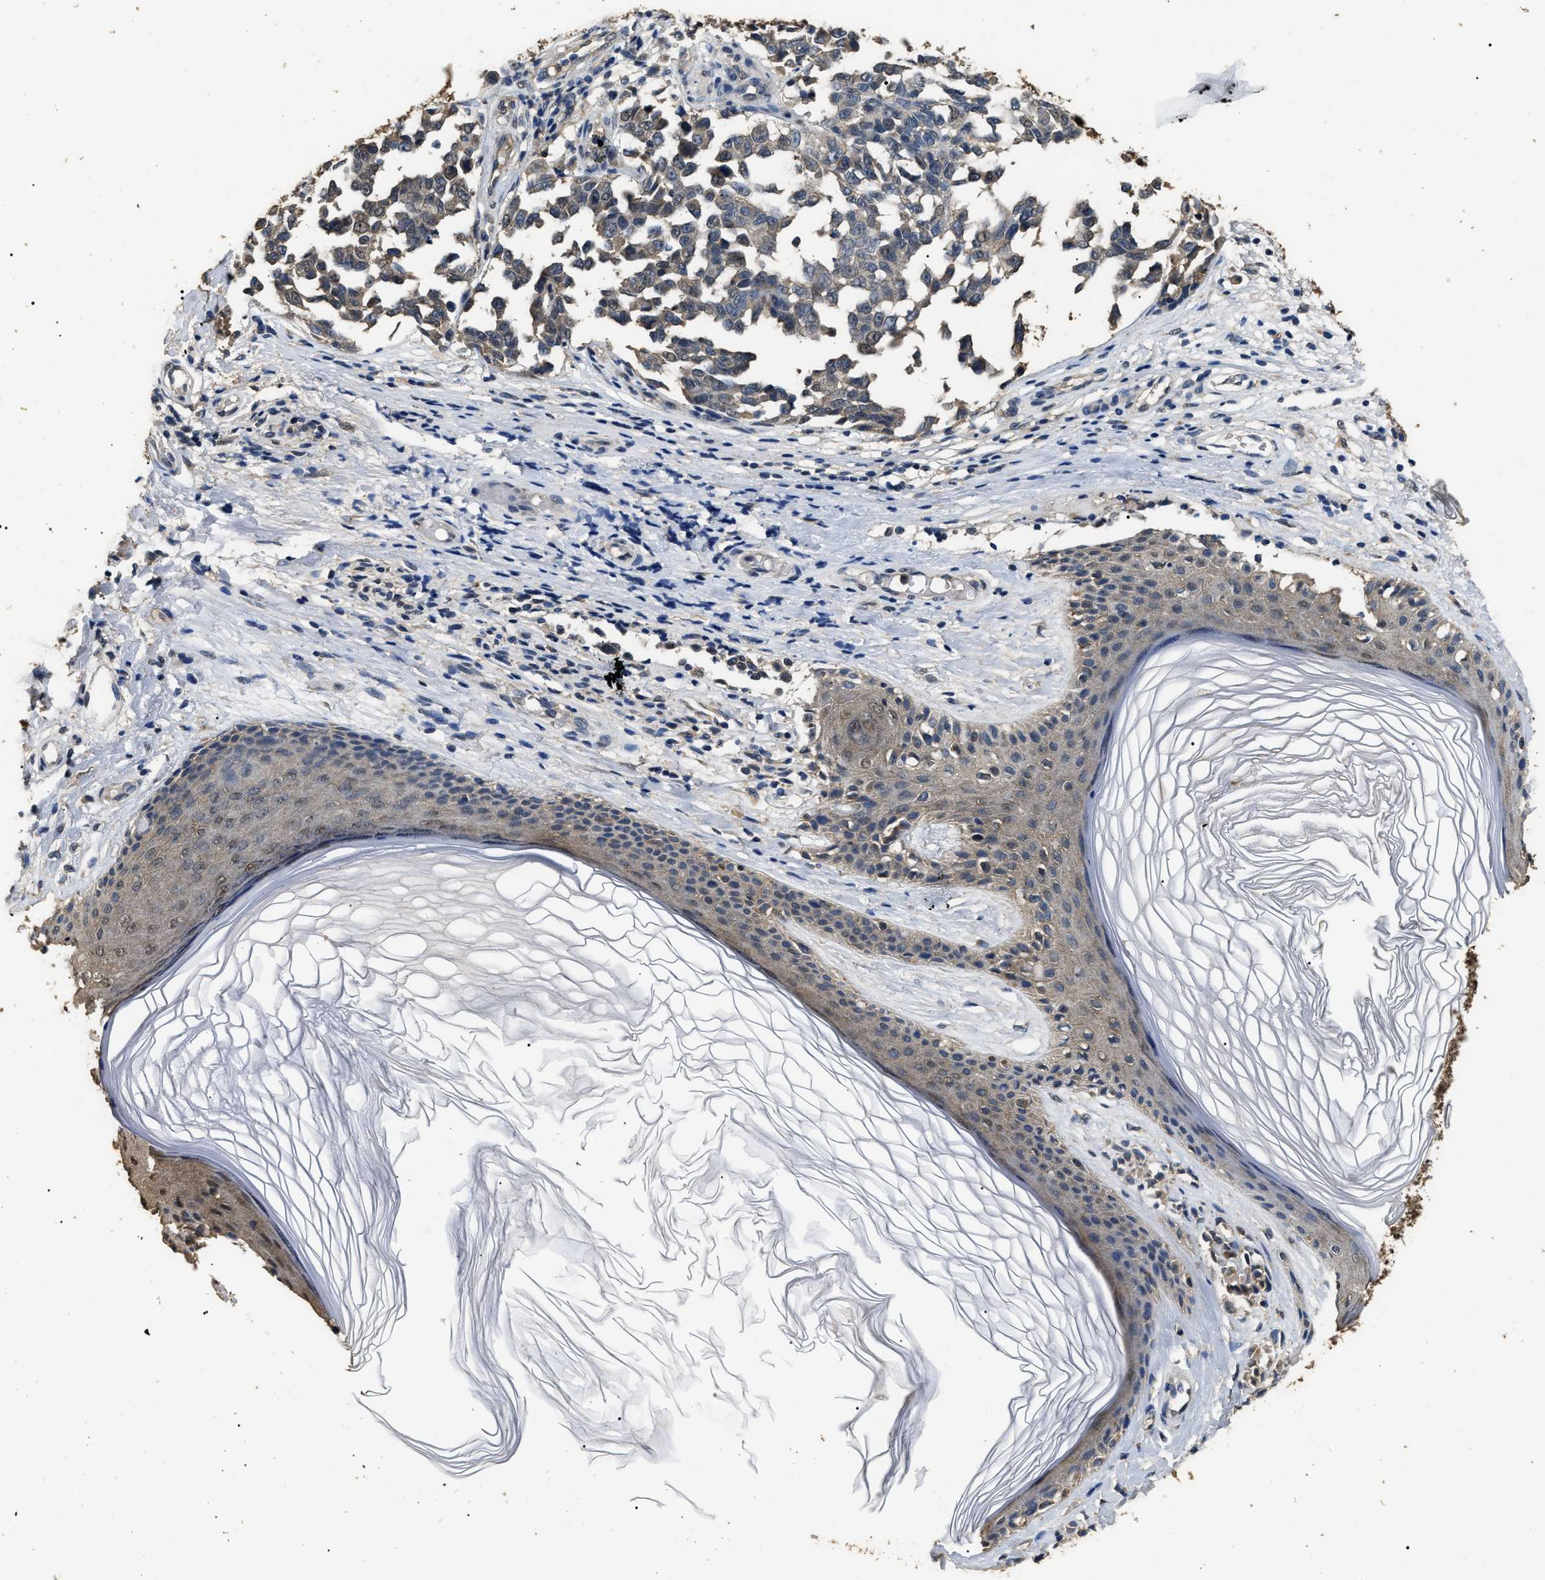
{"staining": {"intensity": "weak", "quantity": "<25%", "location": "cytoplasmic/membranous,nuclear"}, "tissue": "melanoma", "cell_type": "Tumor cells", "image_type": "cancer", "snomed": [{"axis": "morphology", "description": "Malignant melanoma, NOS"}, {"axis": "topography", "description": "Skin"}], "caption": "IHC histopathology image of malignant melanoma stained for a protein (brown), which reveals no expression in tumor cells.", "gene": "PSMD8", "patient": {"sex": "female", "age": 64}}